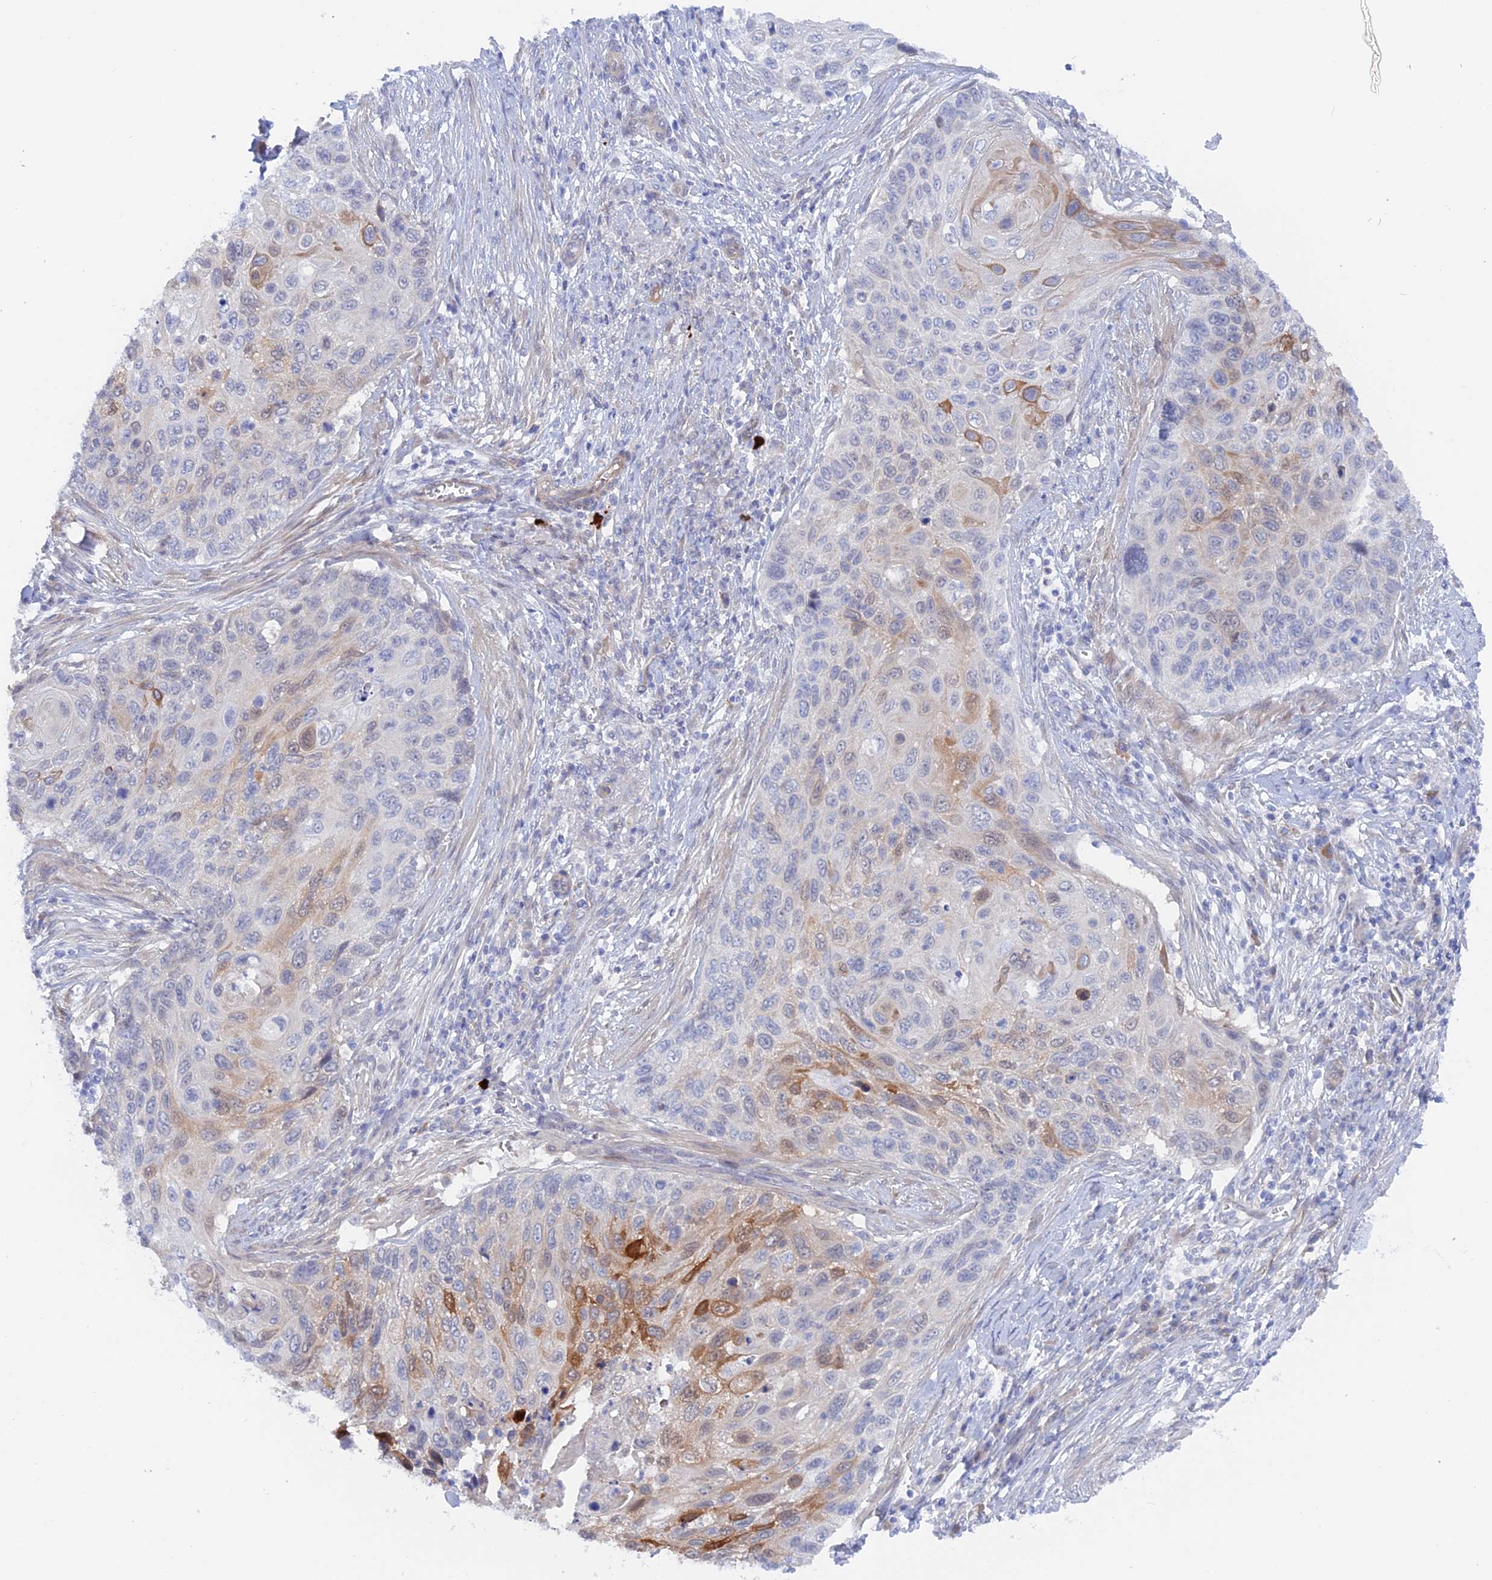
{"staining": {"intensity": "moderate", "quantity": "<25%", "location": "cytoplasmic/membranous"}, "tissue": "cervical cancer", "cell_type": "Tumor cells", "image_type": "cancer", "snomed": [{"axis": "morphology", "description": "Squamous cell carcinoma, NOS"}, {"axis": "topography", "description": "Cervix"}], "caption": "This histopathology image shows immunohistochemistry staining of human cervical squamous cell carcinoma, with low moderate cytoplasmic/membranous positivity in approximately <25% of tumor cells.", "gene": "DACT3", "patient": {"sex": "female", "age": 70}}